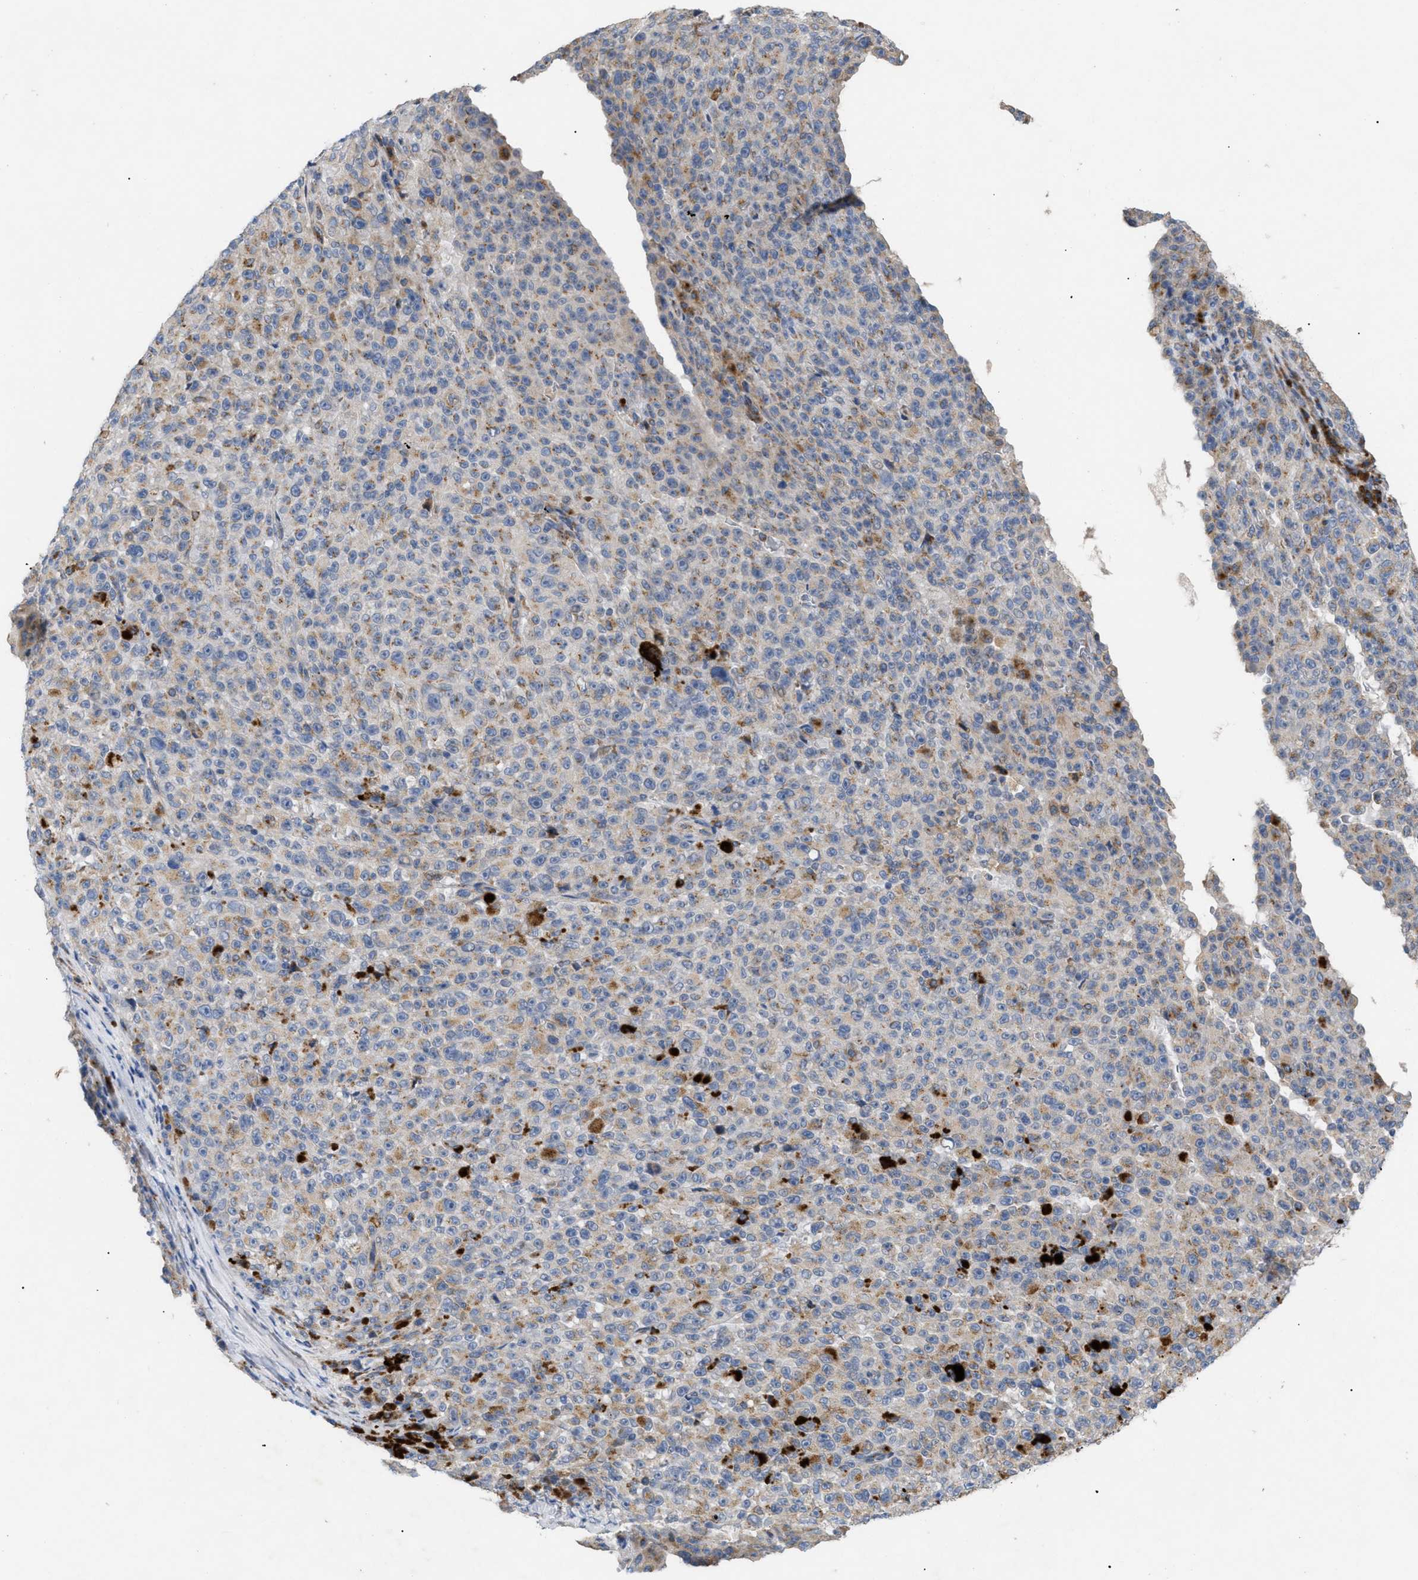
{"staining": {"intensity": "moderate", "quantity": "25%-75%", "location": "cytoplasmic/membranous"}, "tissue": "melanoma", "cell_type": "Tumor cells", "image_type": "cancer", "snomed": [{"axis": "morphology", "description": "Malignant melanoma, NOS"}, {"axis": "topography", "description": "Skin"}], "caption": "Immunohistochemistry staining of melanoma, which exhibits medium levels of moderate cytoplasmic/membranous positivity in about 25%-75% of tumor cells indicating moderate cytoplasmic/membranous protein positivity. The staining was performed using DAB (3,3'-diaminobenzidine) (brown) for protein detection and nuclei were counterstained in hematoxylin (blue).", "gene": "SLC50A1", "patient": {"sex": "female", "age": 82}}